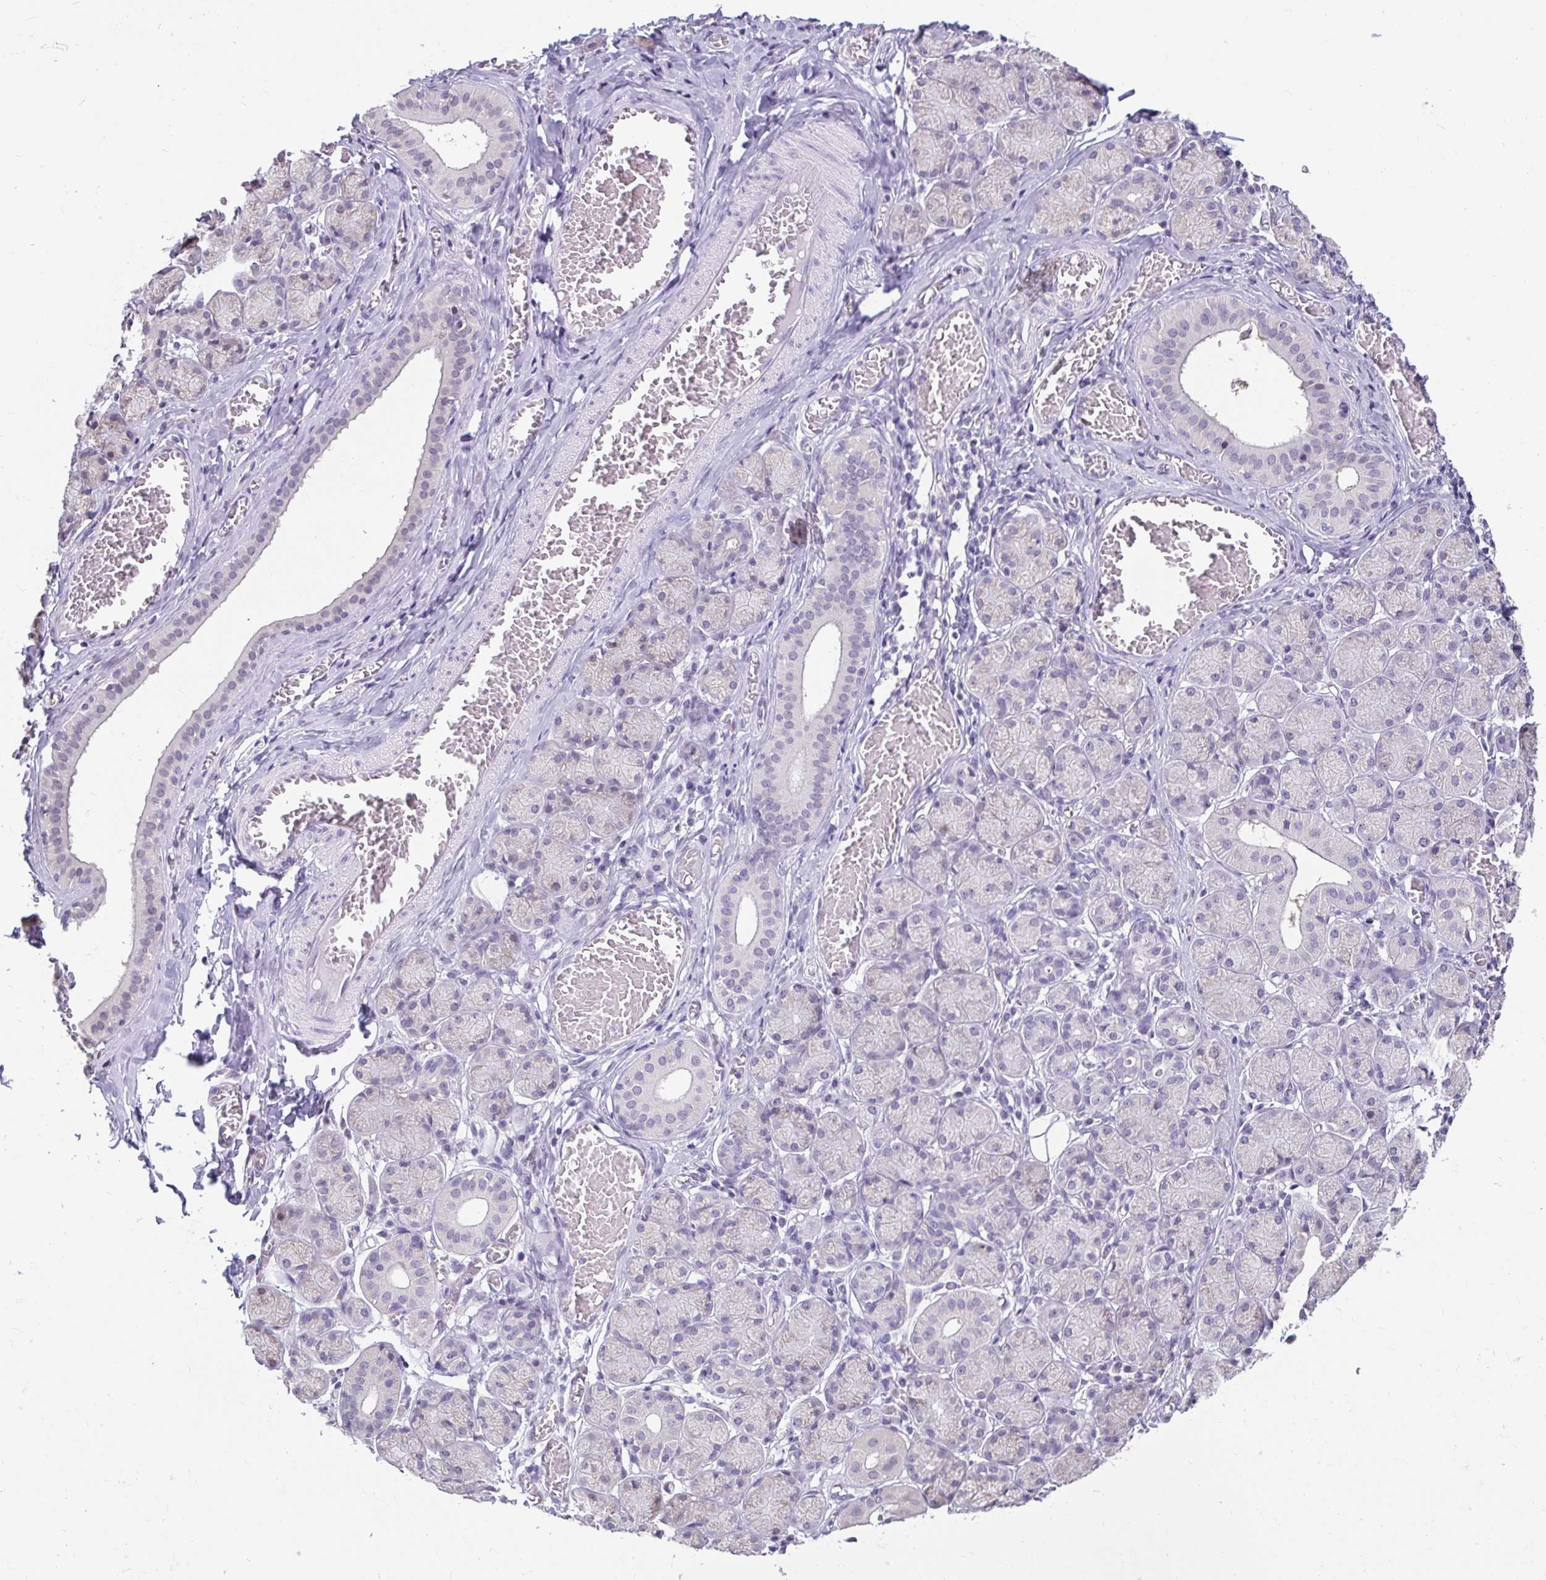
{"staining": {"intensity": "strong", "quantity": "<25%", "location": "nuclear"}, "tissue": "salivary gland", "cell_type": "Glandular cells", "image_type": "normal", "snomed": [{"axis": "morphology", "description": "Normal tissue, NOS"}, {"axis": "topography", "description": "Salivary gland"}], "caption": "This histopathology image exhibits immunohistochemistry (IHC) staining of unremarkable human salivary gland, with medium strong nuclear staining in approximately <25% of glandular cells.", "gene": "ANLN", "patient": {"sex": "female", "age": 24}}